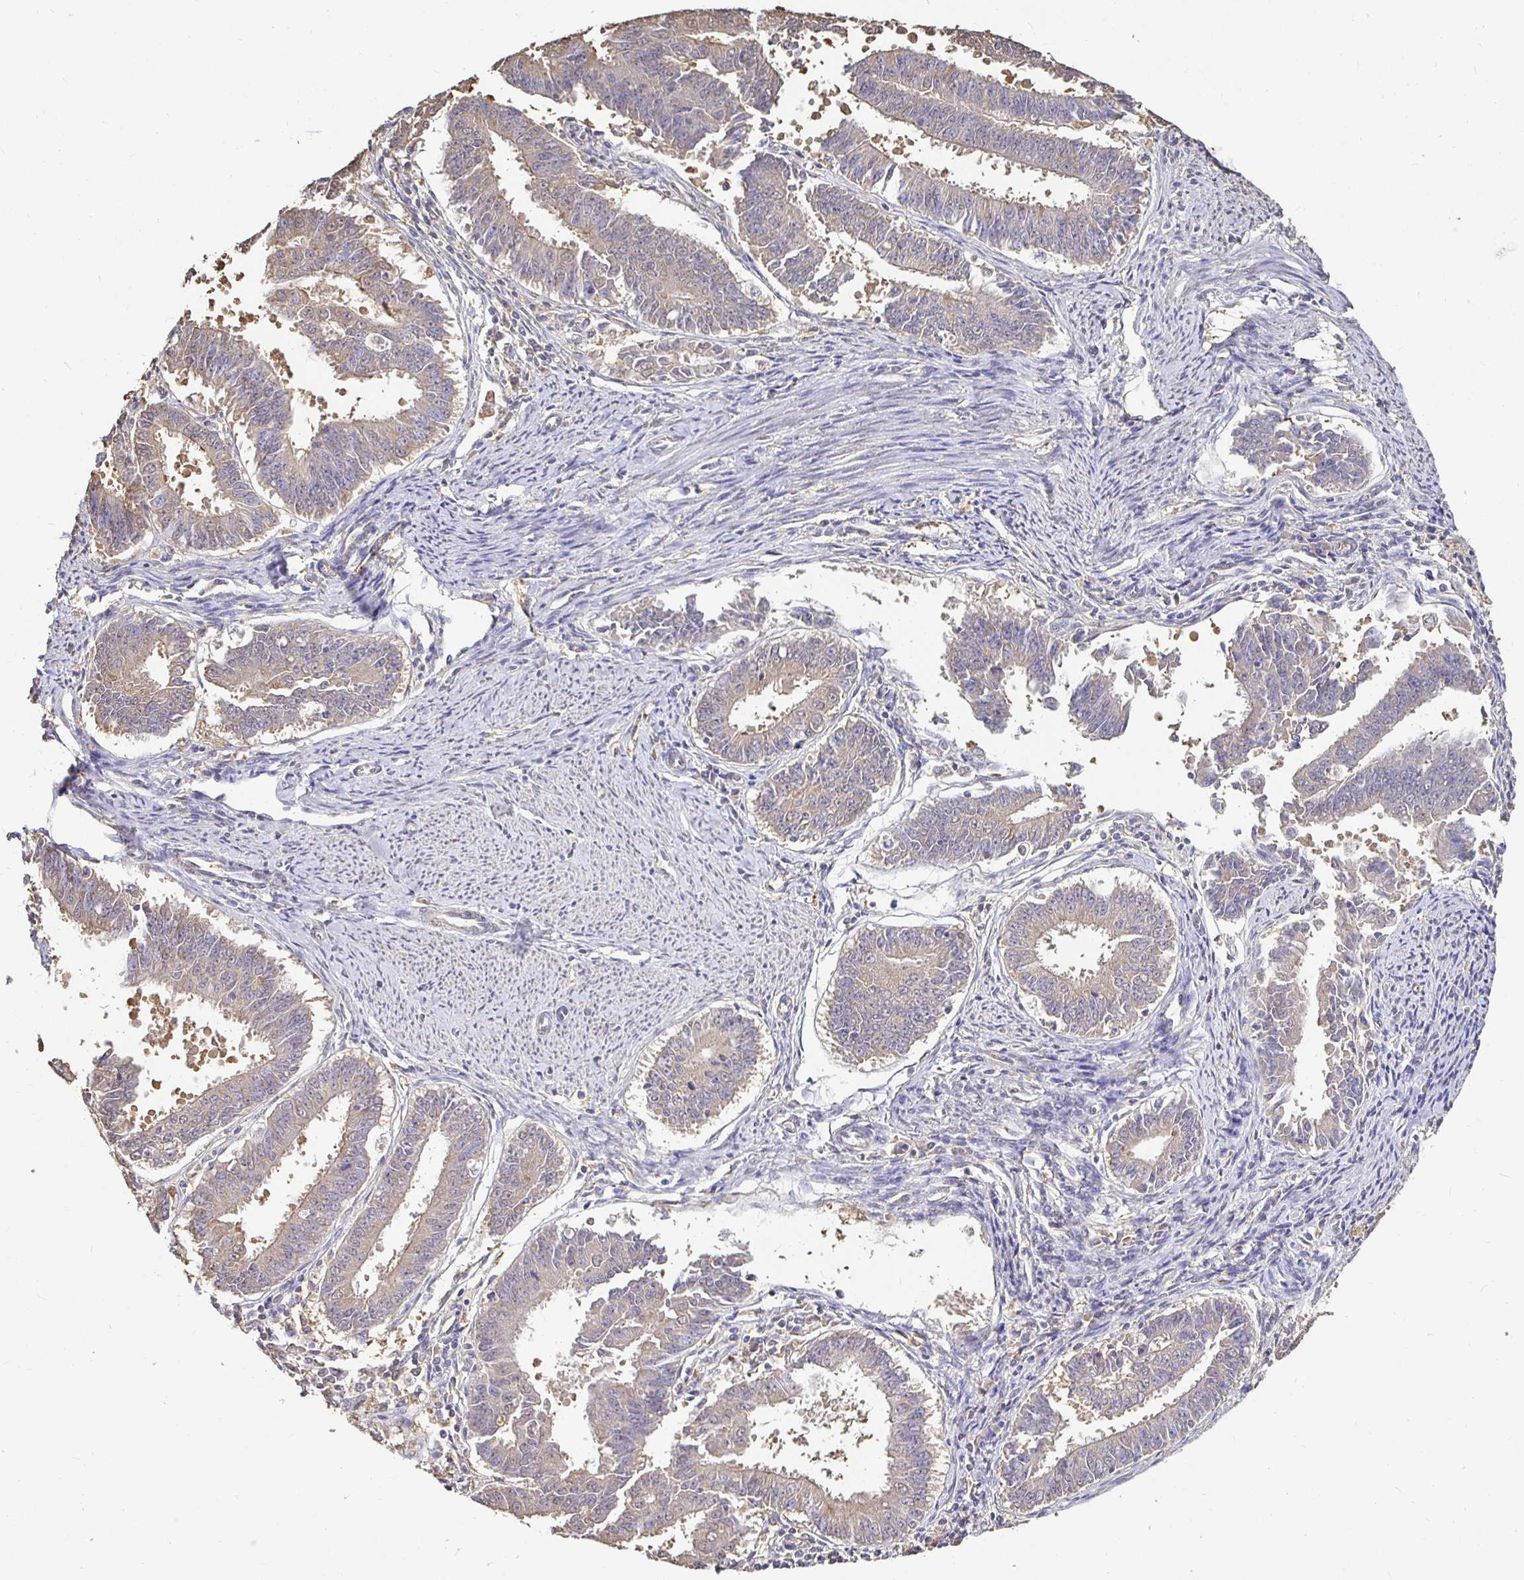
{"staining": {"intensity": "negative", "quantity": "none", "location": "none"}, "tissue": "endometrial cancer", "cell_type": "Tumor cells", "image_type": "cancer", "snomed": [{"axis": "morphology", "description": "Adenocarcinoma, NOS"}, {"axis": "topography", "description": "Endometrium"}], "caption": "Human adenocarcinoma (endometrial) stained for a protein using immunohistochemistry reveals no positivity in tumor cells.", "gene": "MAPK8IP3", "patient": {"sex": "female", "age": 73}}